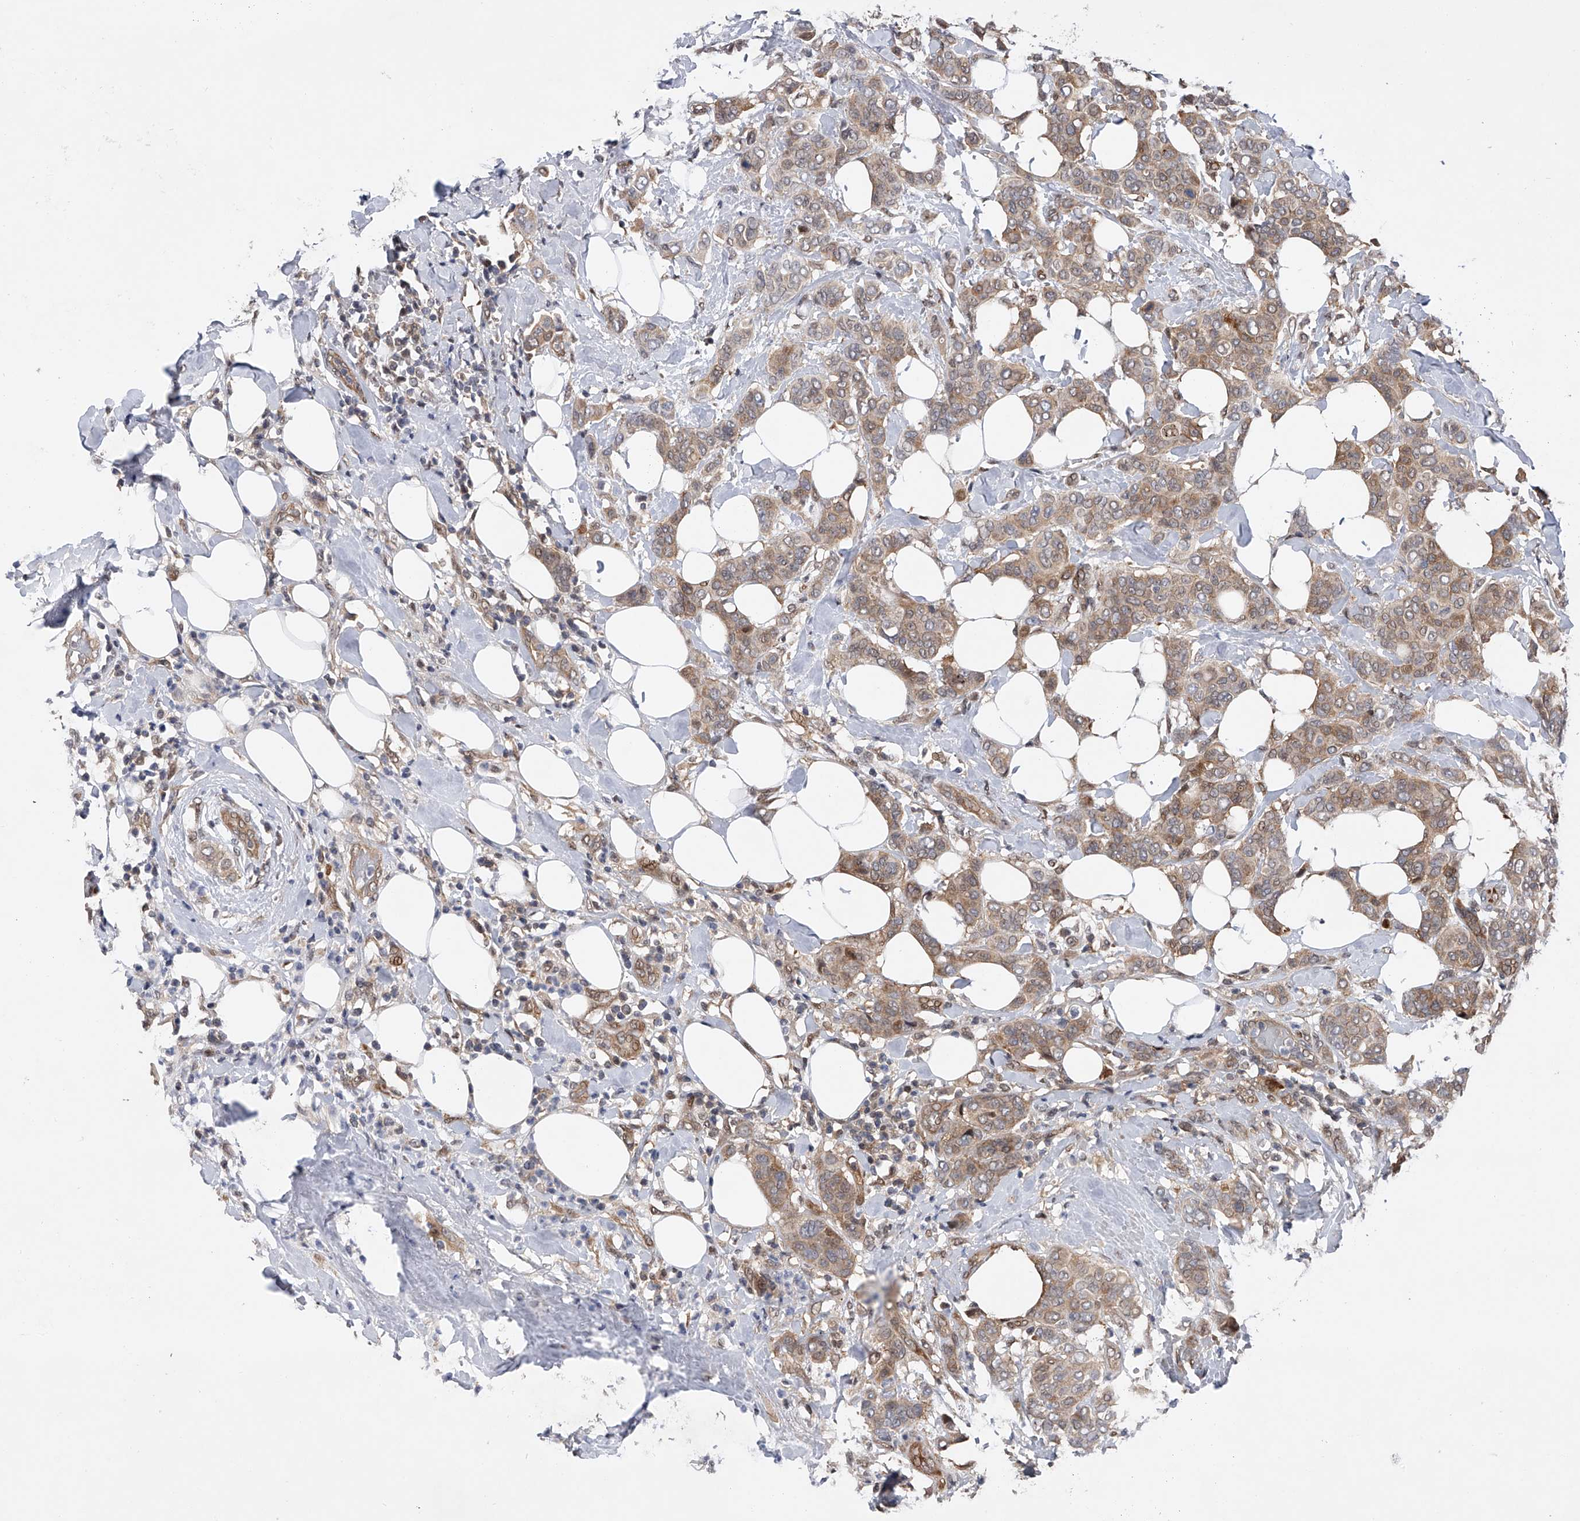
{"staining": {"intensity": "weak", "quantity": ">75%", "location": "cytoplasmic/membranous"}, "tissue": "breast cancer", "cell_type": "Tumor cells", "image_type": "cancer", "snomed": [{"axis": "morphology", "description": "Lobular carcinoma"}, {"axis": "topography", "description": "Breast"}], "caption": "This histopathology image displays immunohistochemistry (IHC) staining of breast cancer, with low weak cytoplasmic/membranous staining in approximately >75% of tumor cells.", "gene": "RWDD2A", "patient": {"sex": "female", "age": 51}}